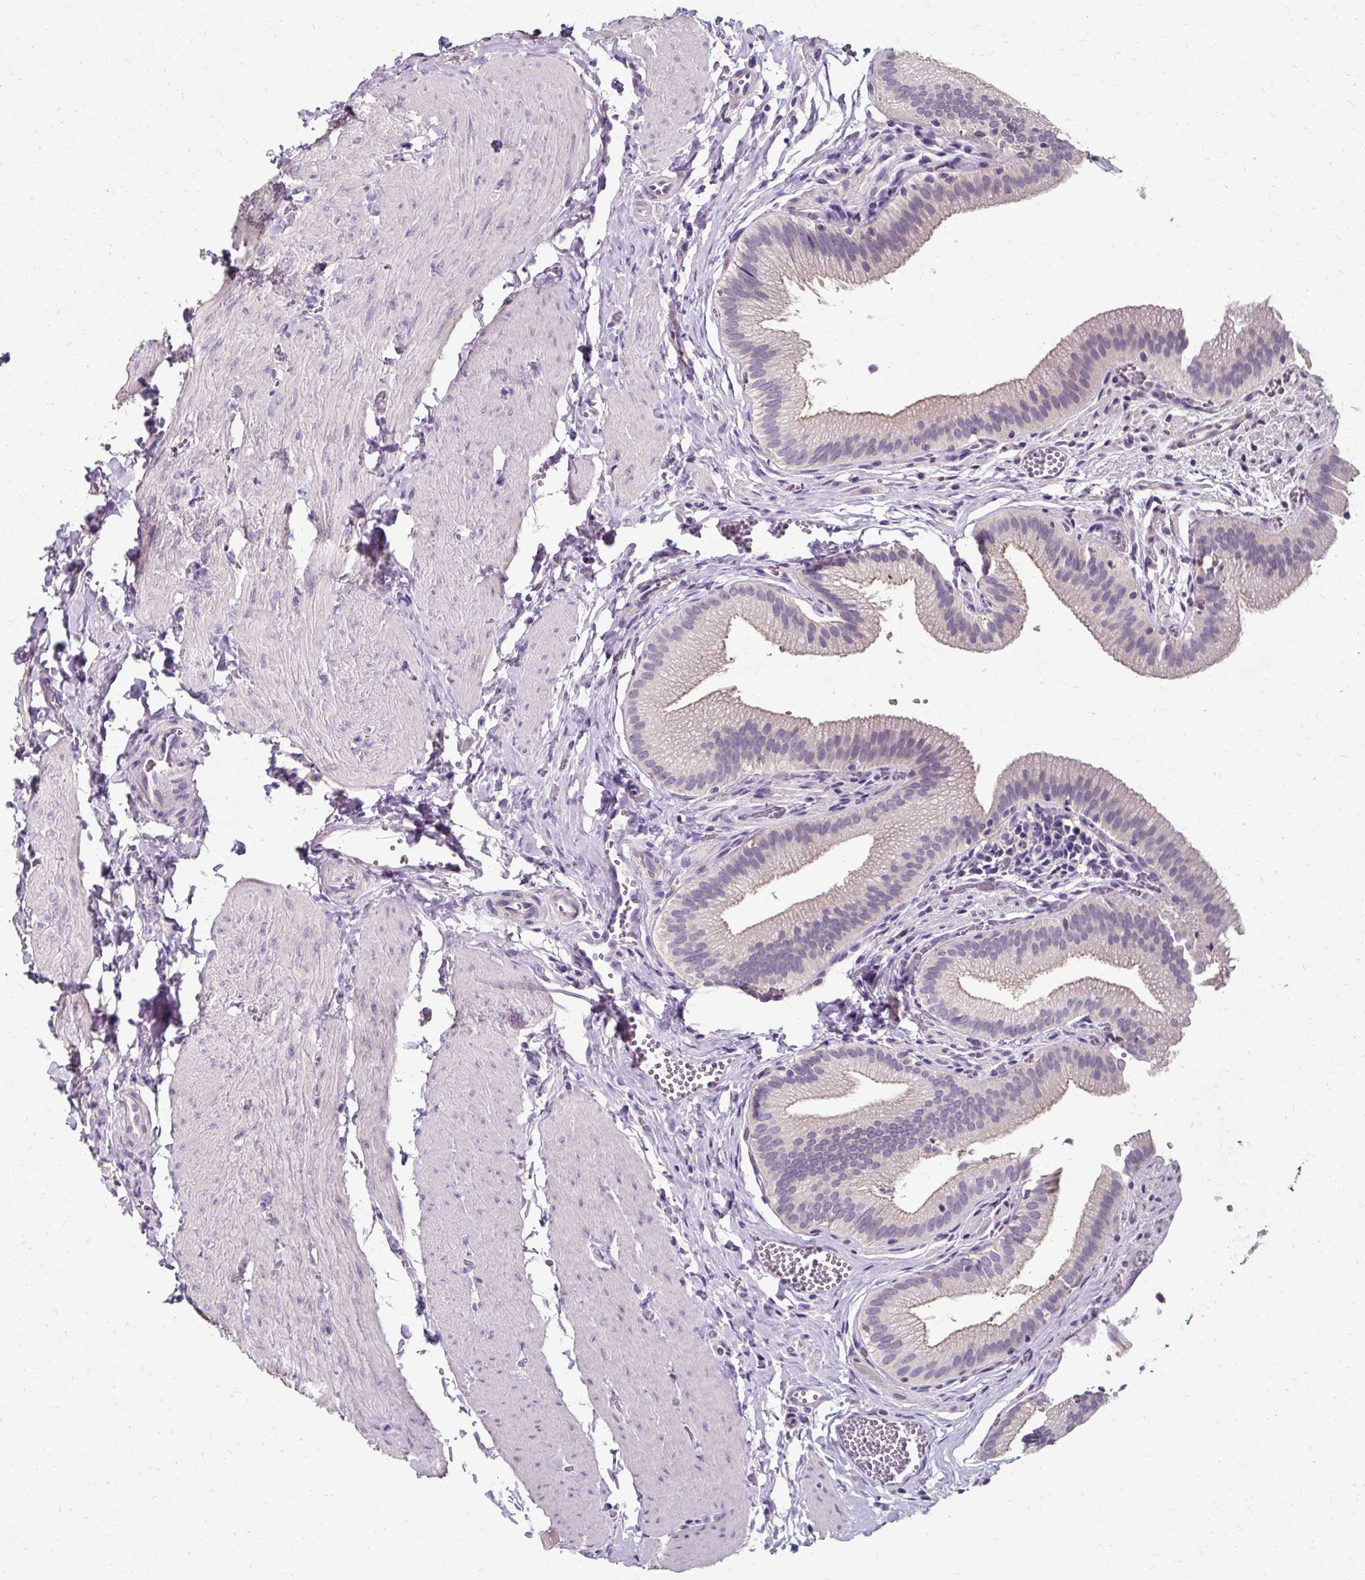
{"staining": {"intensity": "weak", "quantity": "<25%", "location": "cytoplasmic/membranous"}, "tissue": "gallbladder", "cell_type": "Glandular cells", "image_type": "normal", "snomed": [{"axis": "morphology", "description": "Normal tissue, NOS"}, {"axis": "topography", "description": "Gallbladder"}, {"axis": "topography", "description": "Peripheral nerve tissue"}], "caption": "Immunohistochemistry of normal human gallbladder exhibits no staining in glandular cells. Brightfield microscopy of immunohistochemistry (IHC) stained with DAB (3,3'-diaminobenzidine) (brown) and hematoxylin (blue), captured at high magnification.", "gene": "KLHL24", "patient": {"sex": "male", "age": 17}}